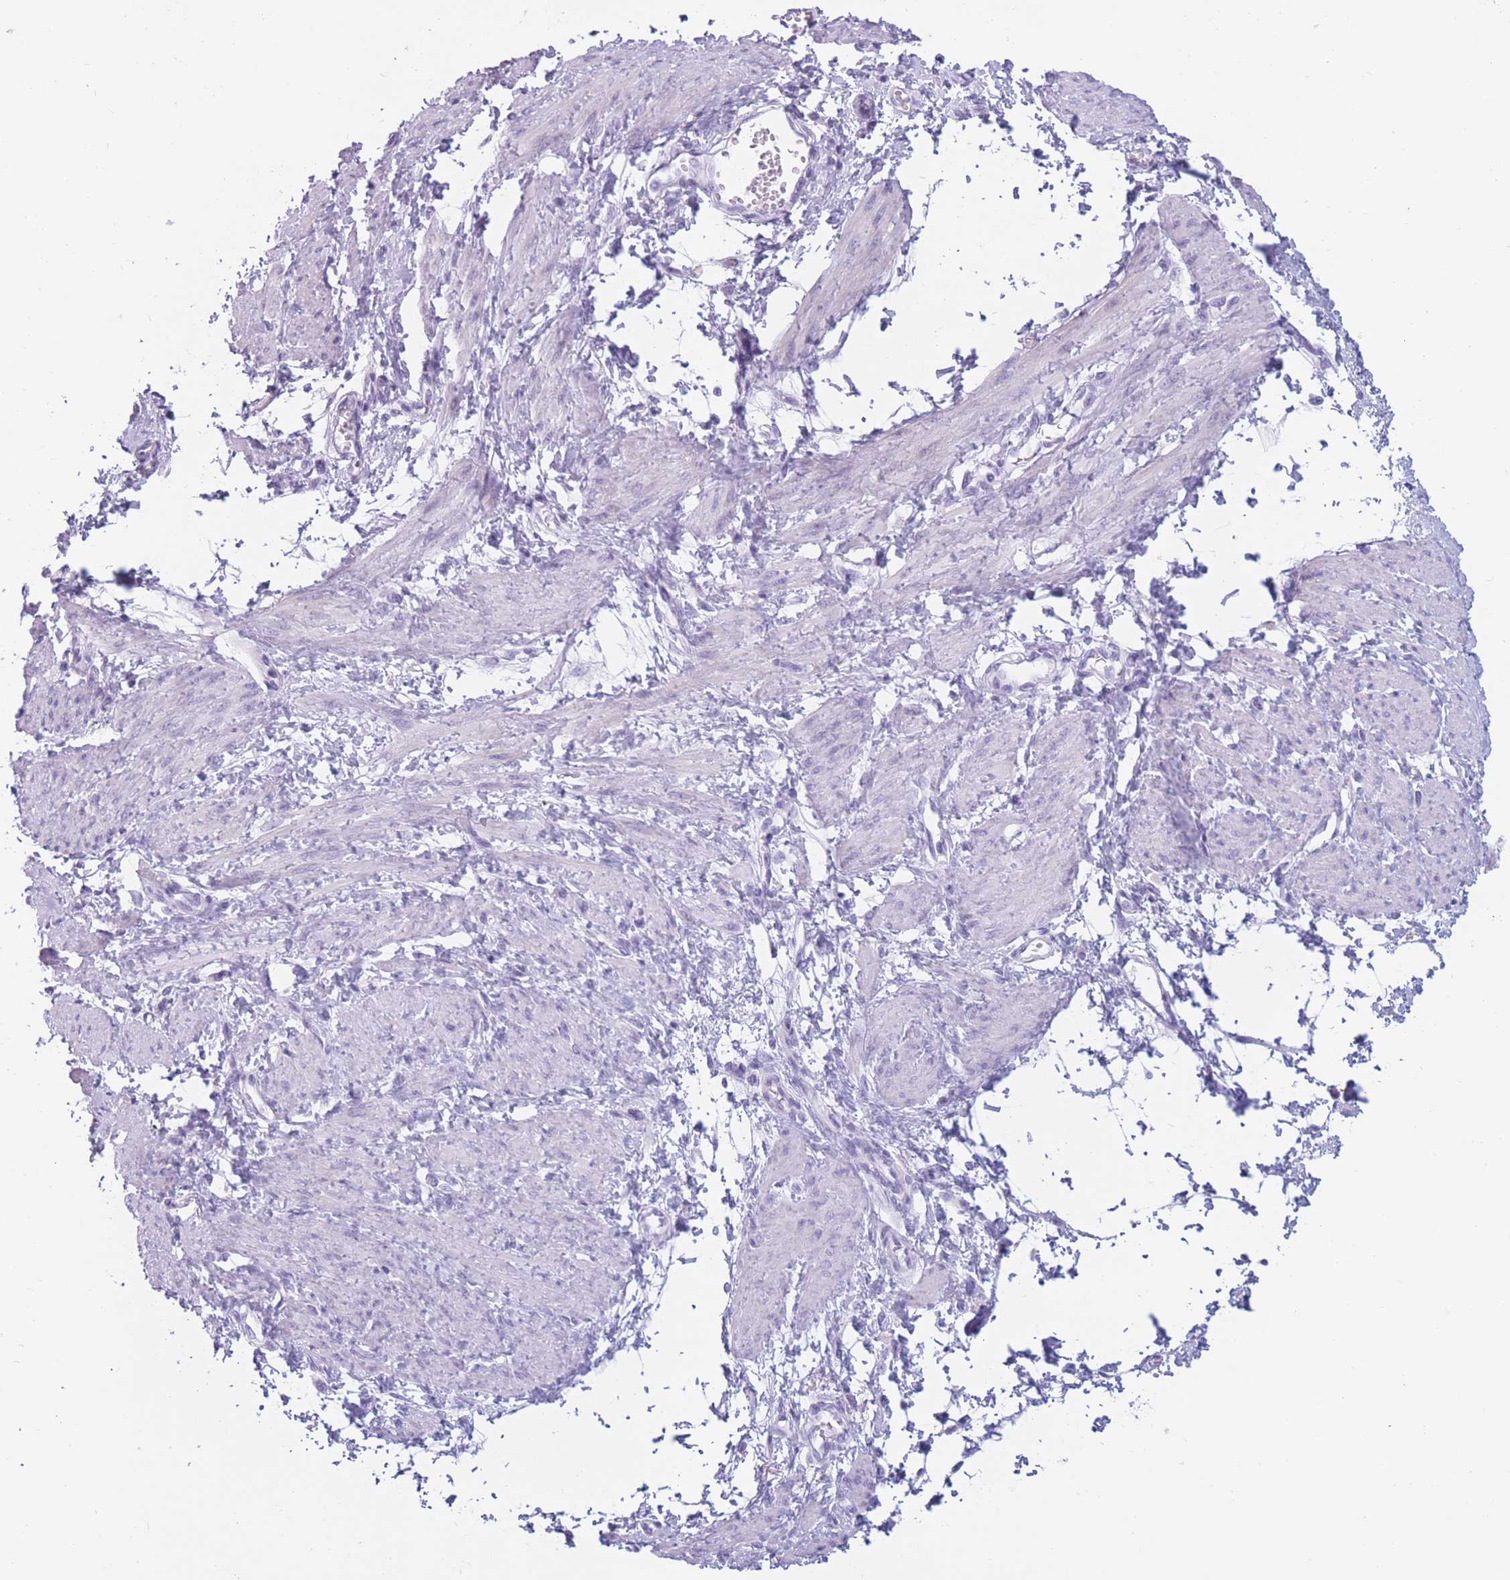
{"staining": {"intensity": "negative", "quantity": "none", "location": "none"}, "tissue": "smooth muscle", "cell_type": "Smooth muscle cells", "image_type": "normal", "snomed": [{"axis": "morphology", "description": "Normal tissue, NOS"}, {"axis": "topography", "description": "Smooth muscle"}, {"axis": "topography", "description": "Uterus"}], "caption": "DAB (3,3'-diaminobenzidine) immunohistochemical staining of benign human smooth muscle demonstrates no significant expression in smooth muscle cells.", "gene": "COL27A1", "patient": {"sex": "female", "age": 39}}